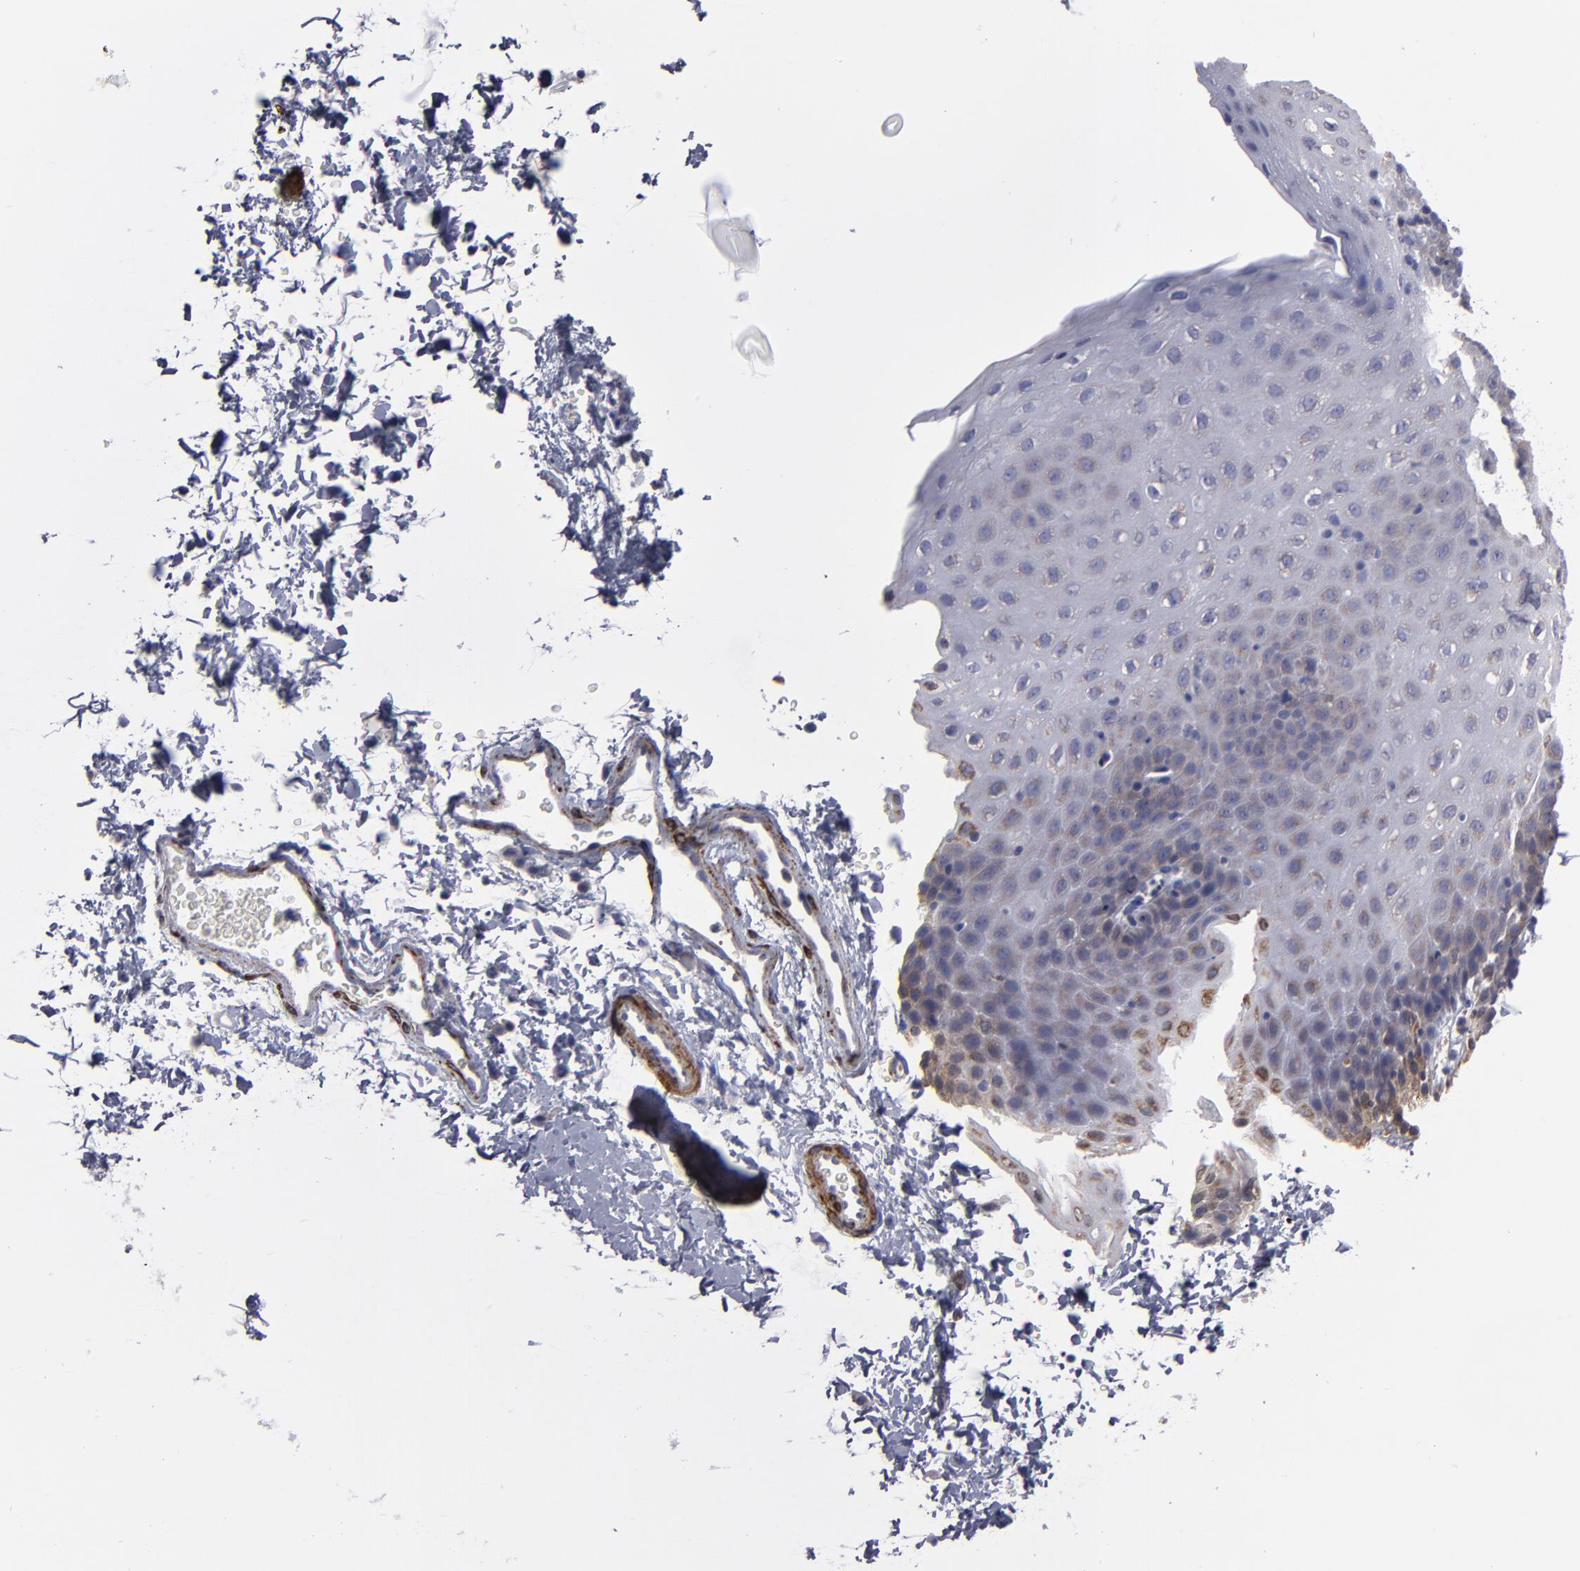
{"staining": {"intensity": "negative", "quantity": "none", "location": "none"}, "tissue": "esophagus", "cell_type": "Squamous epithelial cells", "image_type": "normal", "snomed": [{"axis": "morphology", "description": "Normal tissue, NOS"}, {"axis": "topography", "description": "Esophagus"}], "caption": "High magnification brightfield microscopy of unremarkable esophagus stained with DAB (3,3'-diaminobenzidine) (brown) and counterstained with hematoxylin (blue): squamous epithelial cells show no significant expression. (Stains: DAB IHC with hematoxylin counter stain, Microscopy: brightfield microscopy at high magnification).", "gene": "SLMAP", "patient": {"sex": "female", "age": 61}}